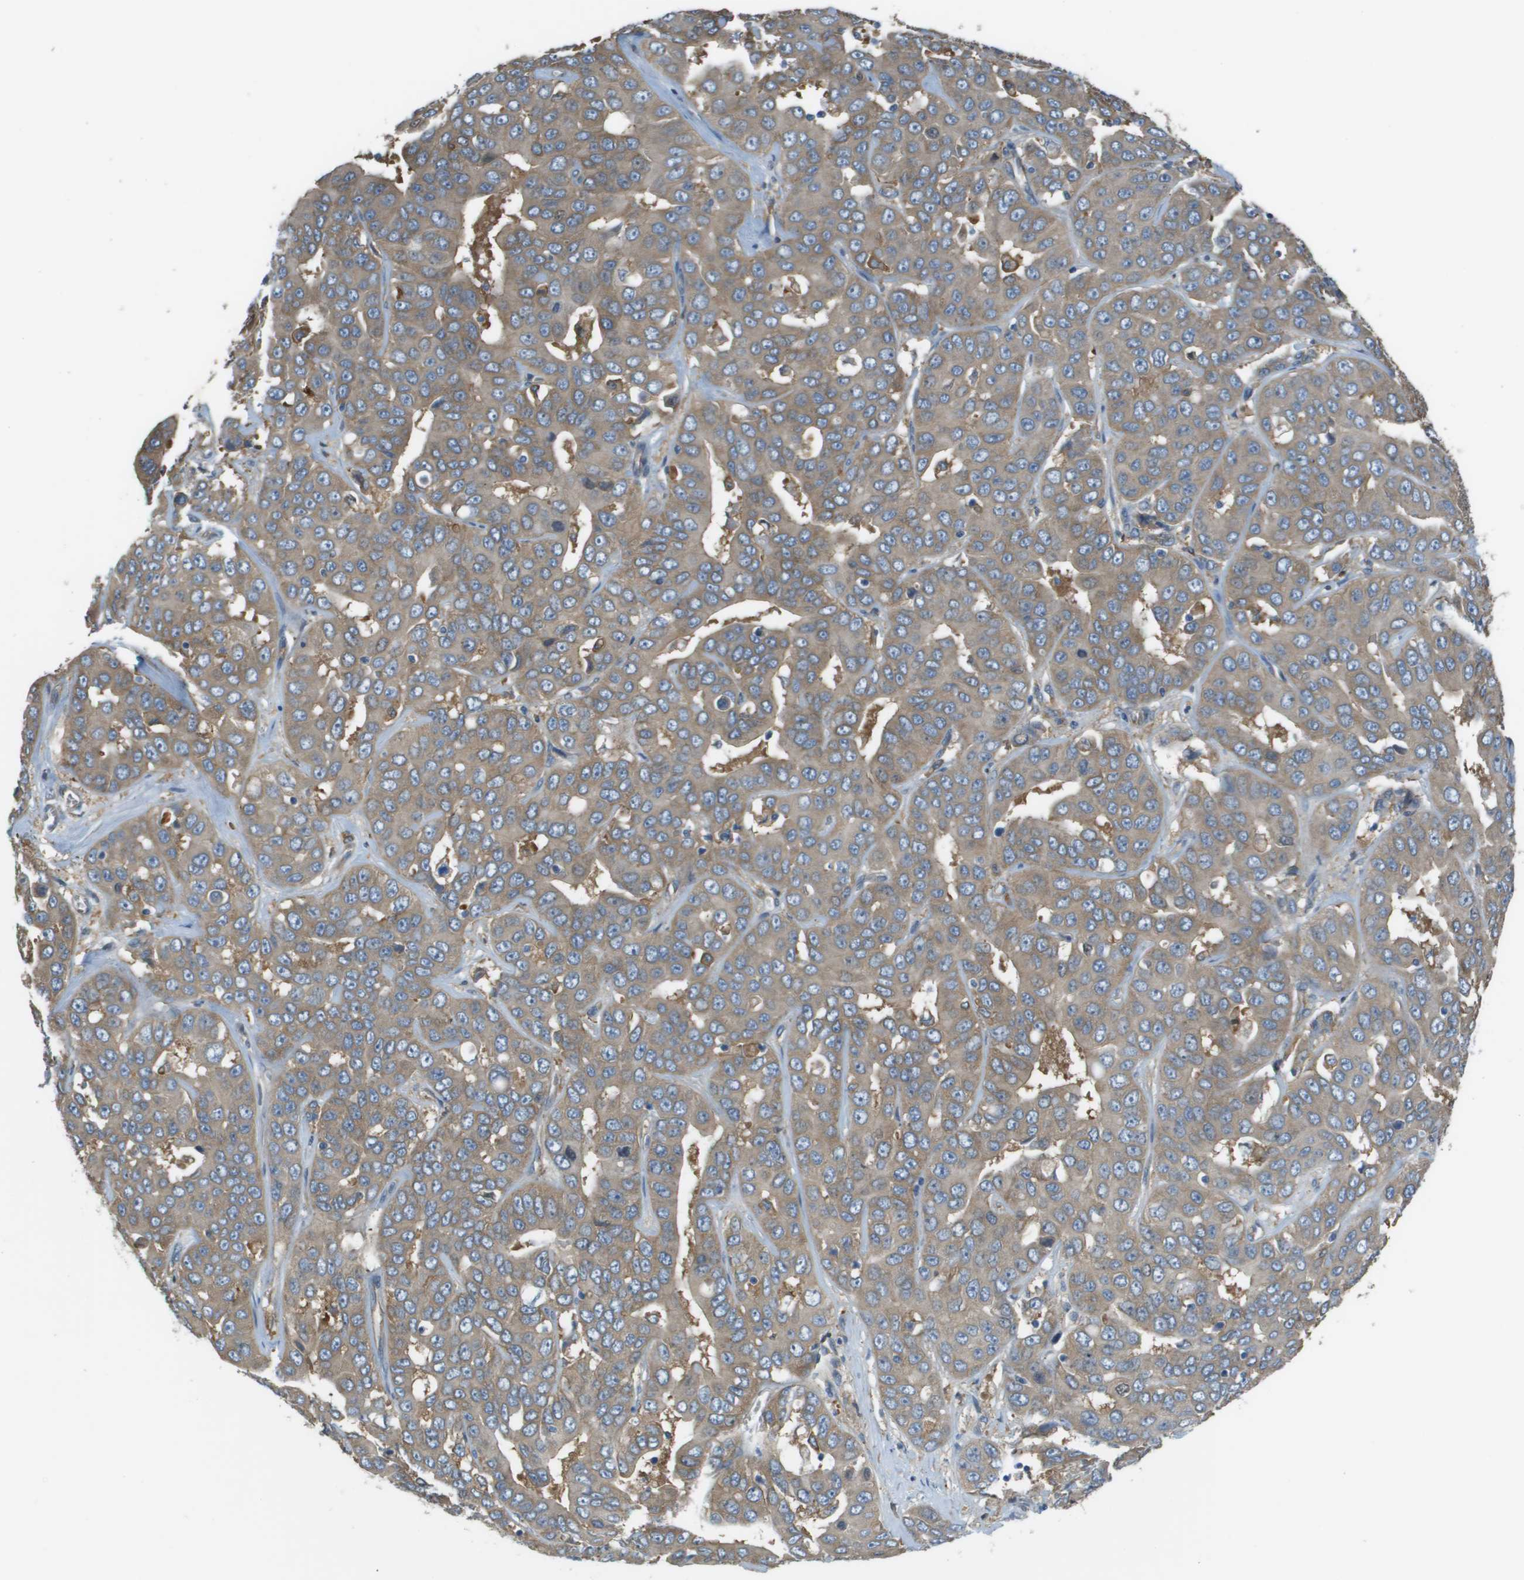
{"staining": {"intensity": "weak", "quantity": ">75%", "location": "cytoplasmic/membranous"}, "tissue": "liver cancer", "cell_type": "Tumor cells", "image_type": "cancer", "snomed": [{"axis": "morphology", "description": "Cholangiocarcinoma"}, {"axis": "topography", "description": "Liver"}], "caption": "There is low levels of weak cytoplasmic/membranous expression in tumor cells of liver cholangiocarcinoma, as demonstrated by immunohistochemical staining (brown color).", "gene": "CORO1B", "patient": {"sex": "female", "age": 52}}